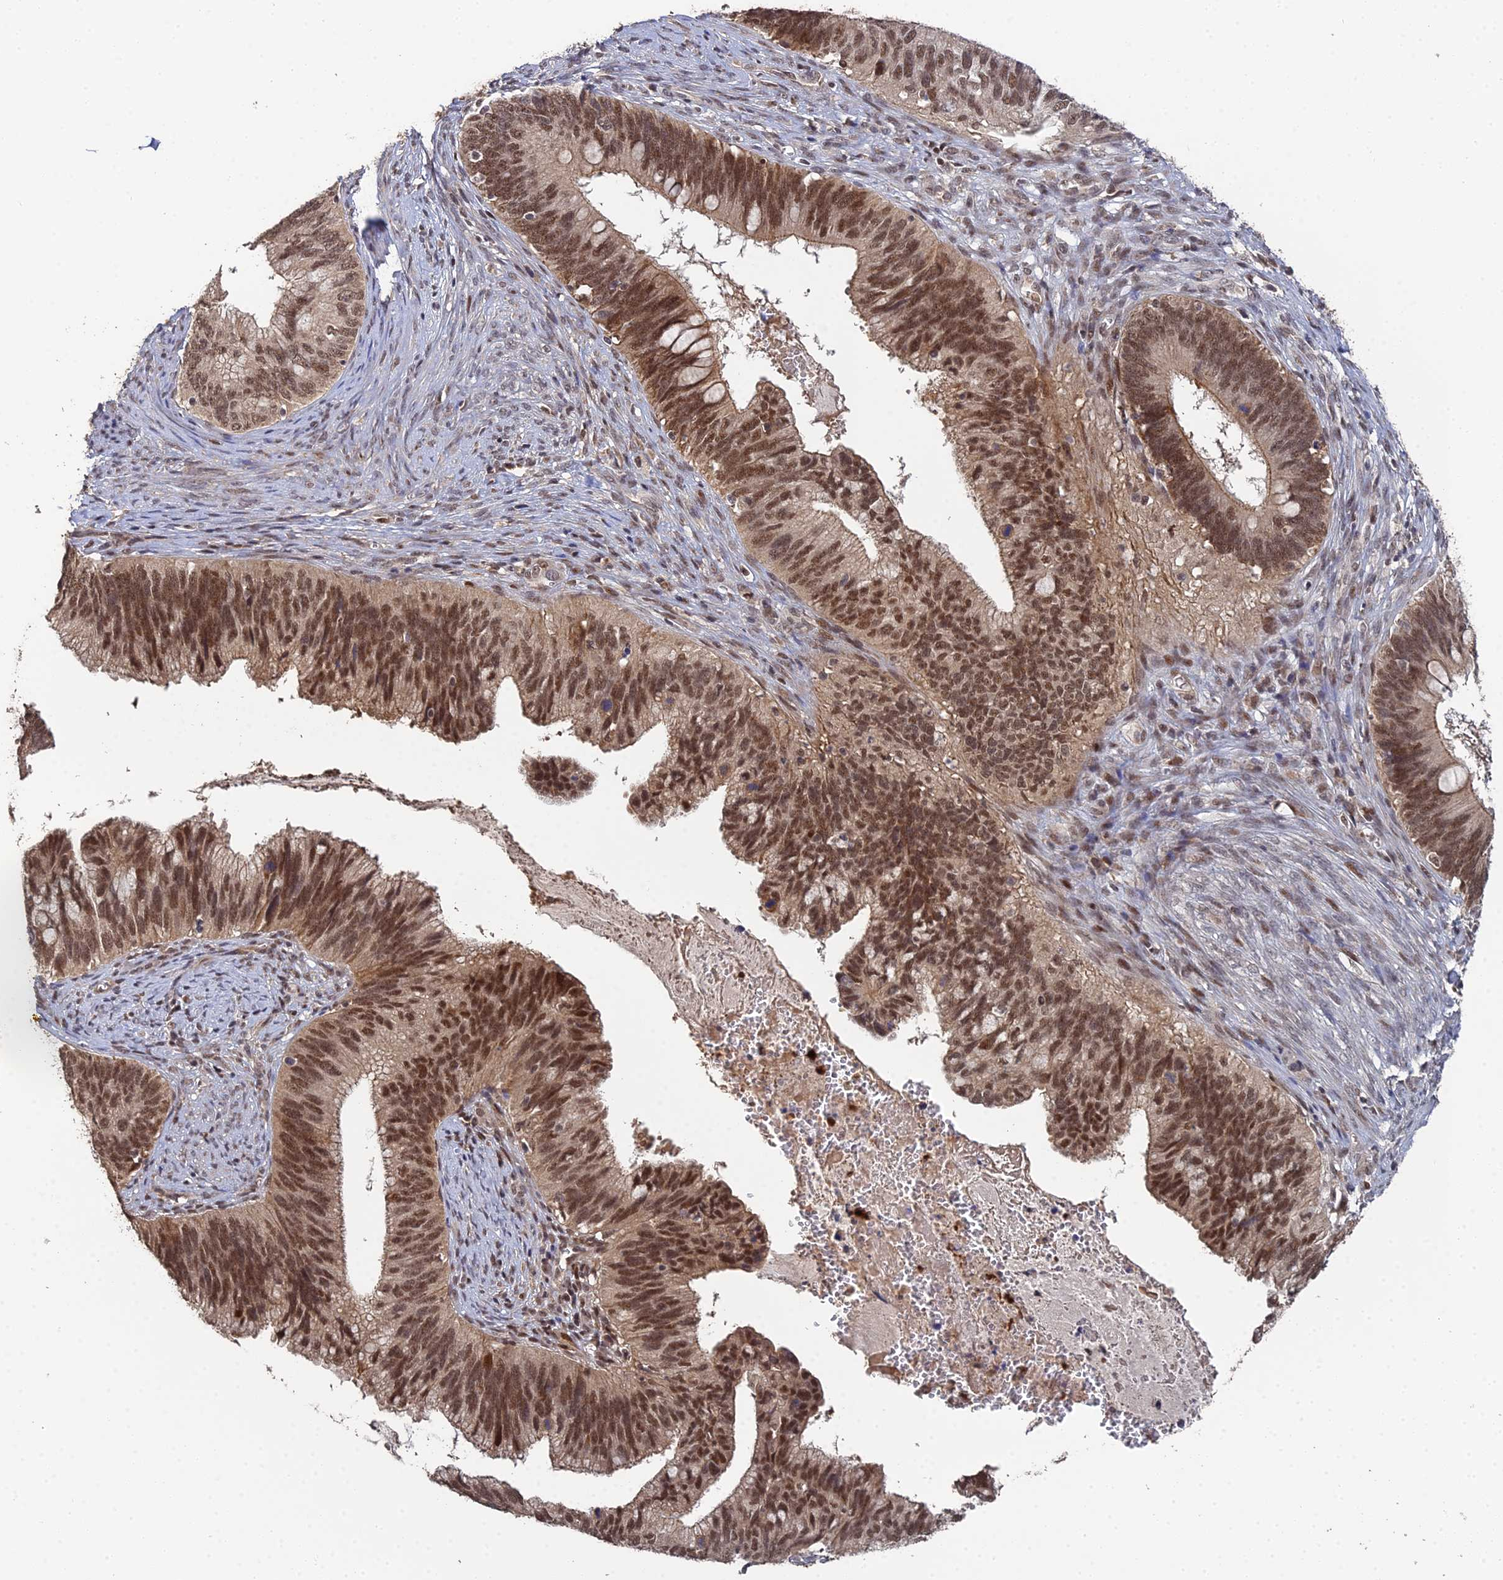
{"staining": {"intensity": "moderate", "quantity": ">75%", "location": "nuclear"}, "tissue": "cervical cancer", "cell_type": "Tumor cells", "image_type": "cancer", "snomed": [{"axis": "morphology", "description": "Adenocarcinoma, NOS"}, {"axis": "topography", "description": "Cervix"}], "caption": "Protein analysis of cervical adenocarcinoma tissue shows moderate nuclear expression in approximately >75% of tumor cells. (Brightfield microscopy of DAB IHC at high magnification).", "gene": "ERCC5", "patient": {"sex": "female", "age": 42}}